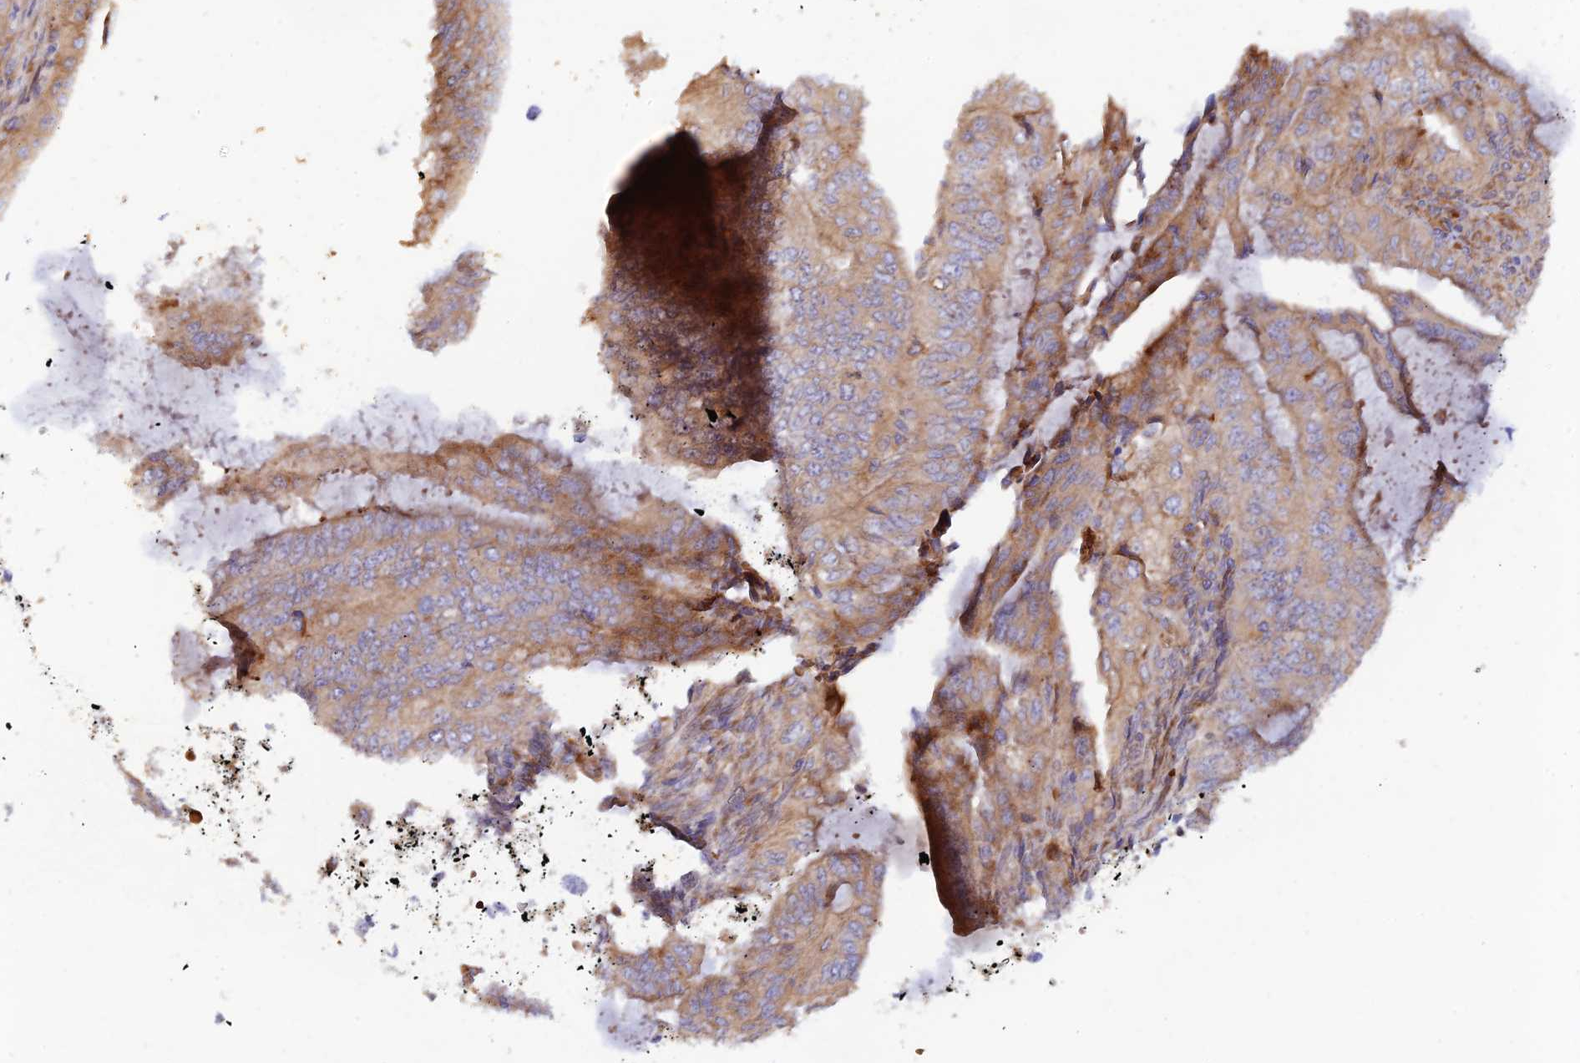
{"staining": {"intensity": "moderate", "quantity": "25%-75%", "location": "cytoplasmic/membranous"}, "tissue": "endometrial cancer", "cell_type": "Tumor cells", "image_type": "cancer", "snomed": [{"axis": "morphology", "description": "Adenocarcinoma, NOS"}, {"axis": "topography", "description": "Endometrium"}], "caption": "There is medium levels of moderate cytoplasmic/membranous expression in tumor cells of endometrial adenocarcinoma, as demonstrated by immunohistochemical staining (brown color).", "gene": "GMCL1", "patient": {"sex": "female", "age": 51}}